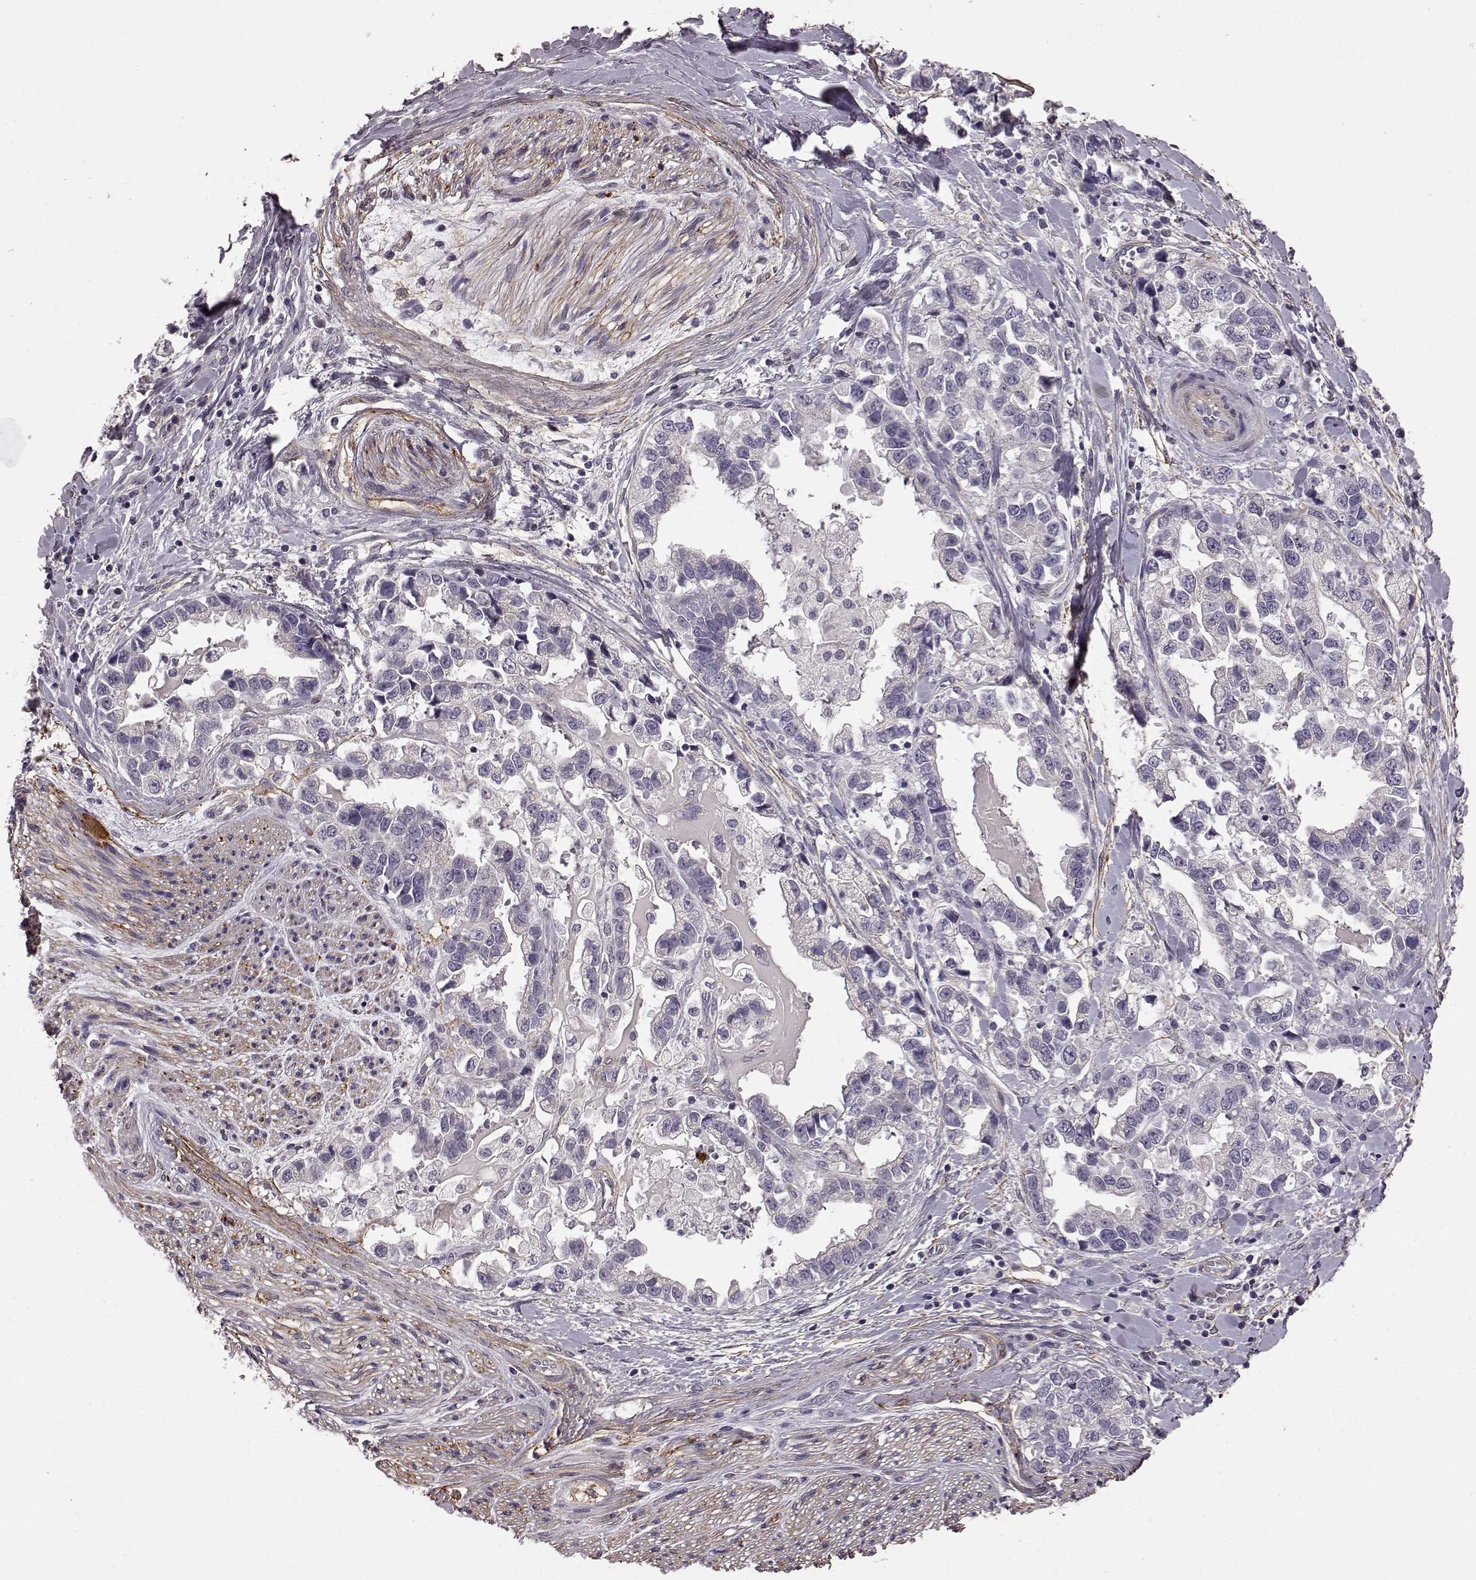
{"staining": {"intensity": "negative", "quantity": "none", "location": "none"}, "tissue": "stomach cancer", "cell_type": "Tumor cells", "image_type": "cancer", "snomed": [{"axis": "morphology", "description": "Adenocarcinoma, NOS"}, {"axis": "topography", "description": "Stomach"}], "caption": "The immunohistochemistry (IHC) histopathology image has no significant positivity in tumor cells of stomach adenocarcinoma tissue. (DAB (3,3'-diaminobenzidine) IHC with hematoxylin counter stain).", "gene": "GRK1", "patient": {"sex": "male", "age": 59}}